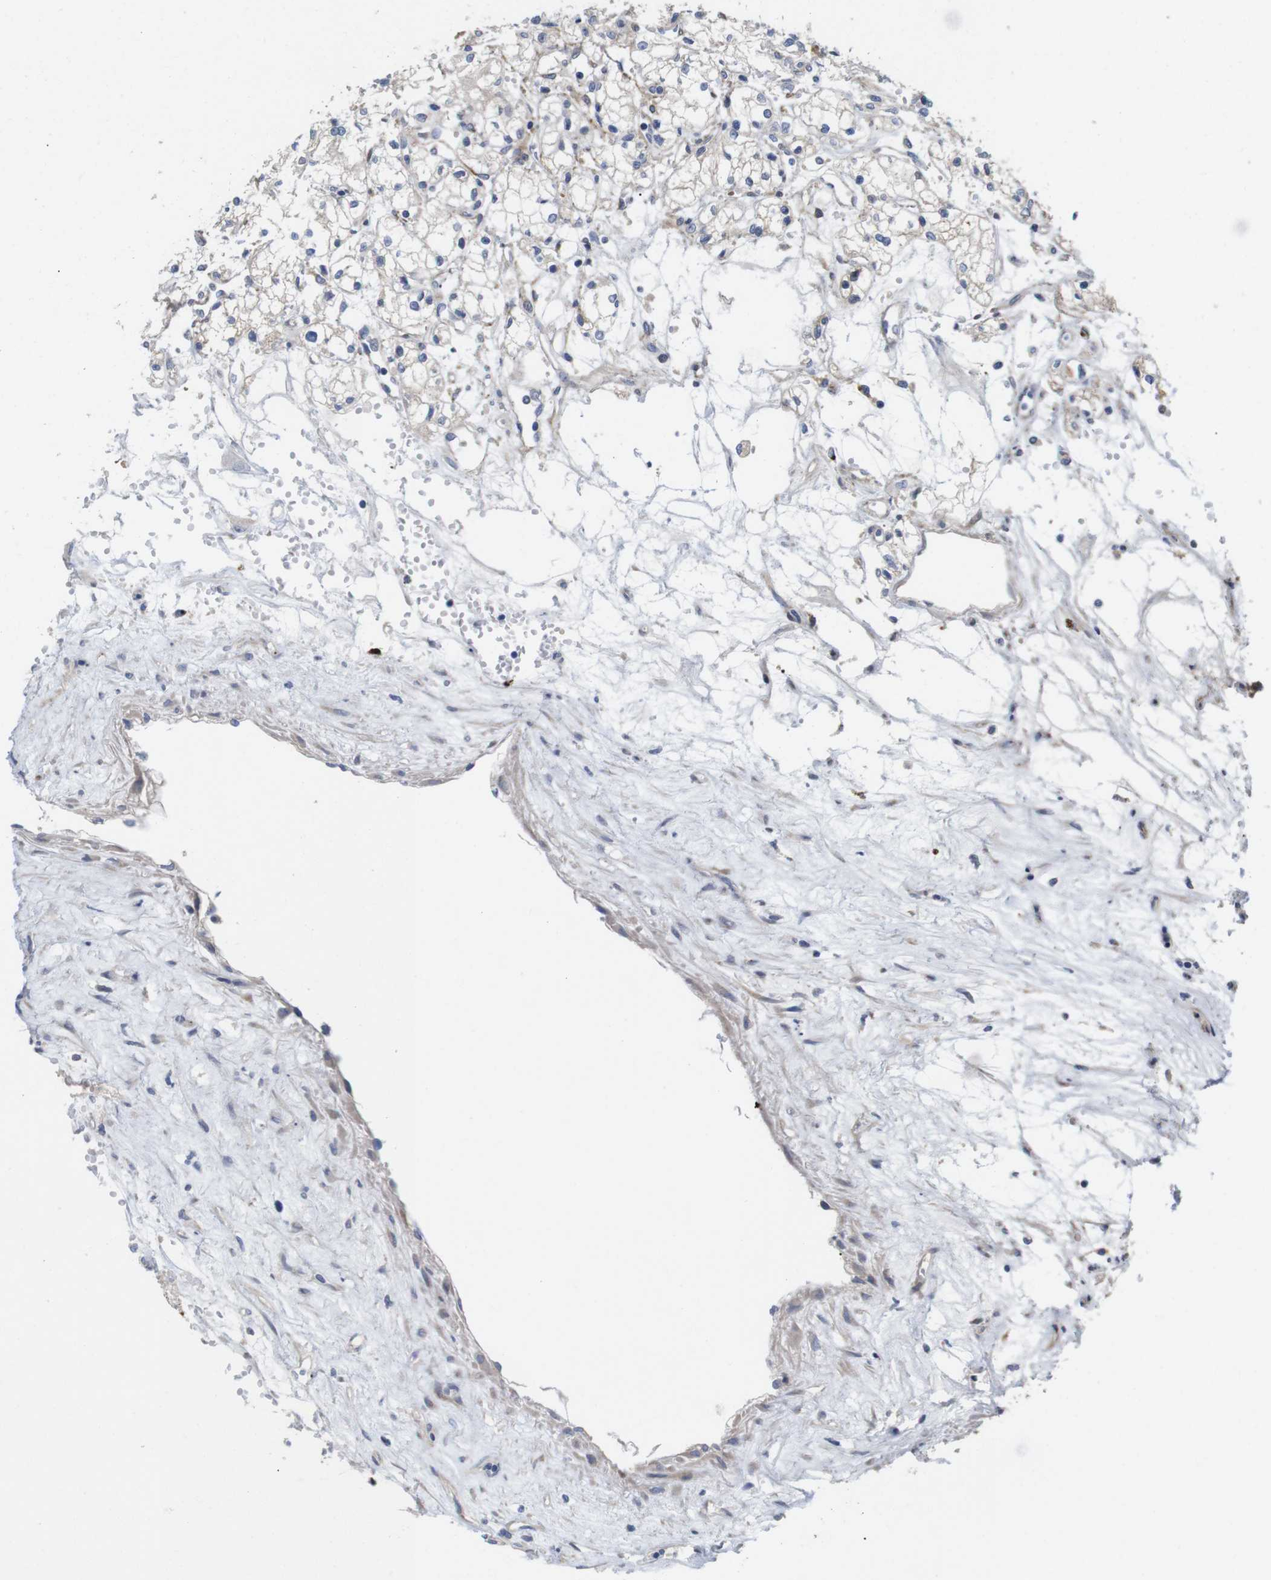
{"staining": {"intensity": "negative", "quantity": "none", "location": "none"}, "tissue": "renal cancer", "cell_type": "Tumor cells", "image_type": "cancer", "snomed": [{"axis": "morphology", "description": "Normal tissue, NOS"}, {"axis": "morphology", "description": "Adenocarcinoma, NOS"}, {"axis": "topography", "description": "Kidney"}], "caption": "The histopathology image reveals no significant staining in tumor cells of renal cancer (adenocarcinoma). (IHC, brightfield microscopy, high magnification).", "gene": "SPRY3", "patient": {"sex": "male", "age": 59}}